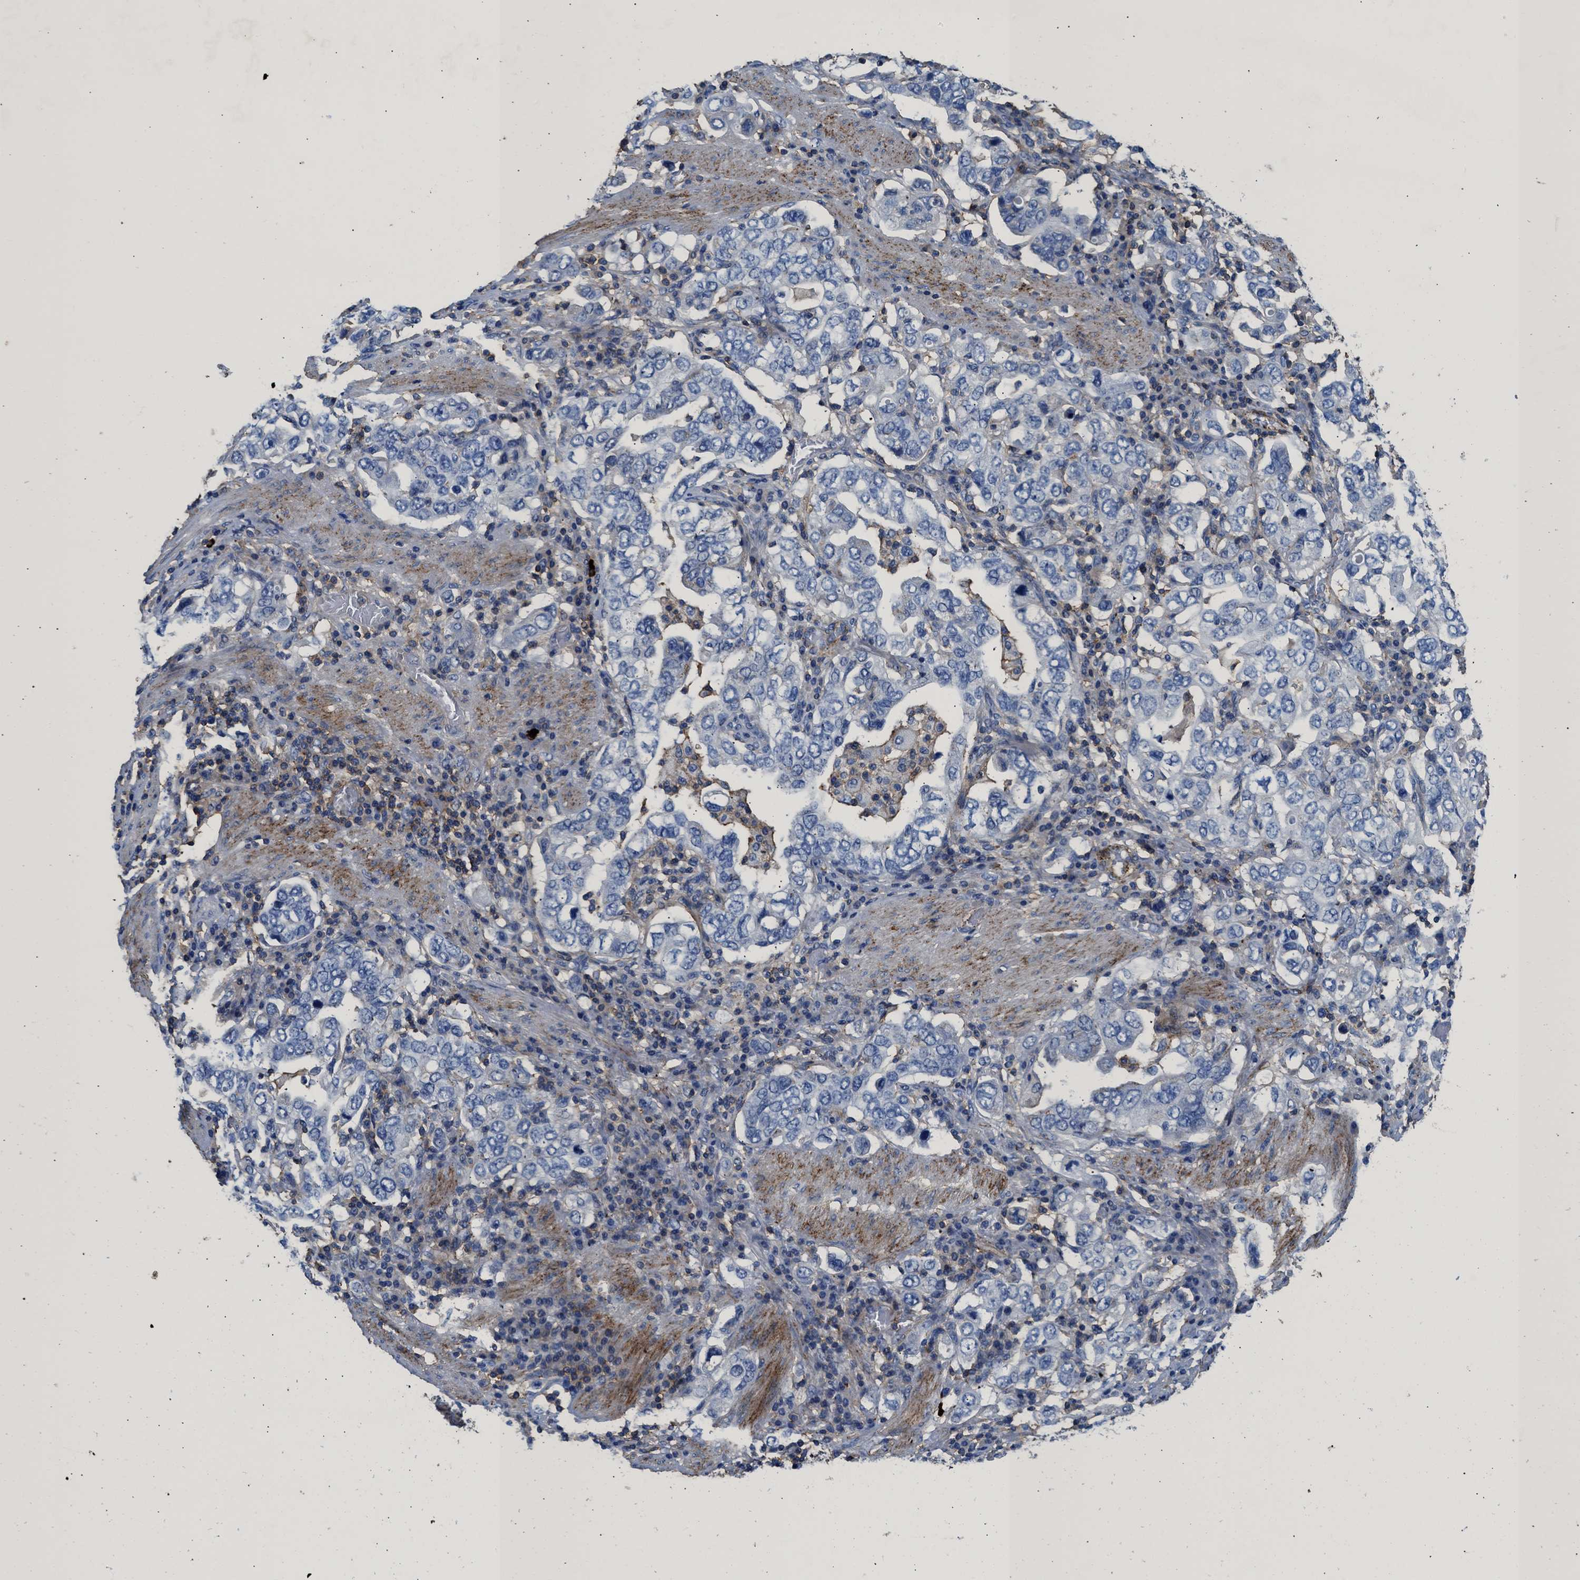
{"staining": {"intensity": "negative", "quantity": "none", "location": "none"}, "tissue": "stomach cancer", "cell_type": "Tumor cells", "image_type": "cancer", "snomed": [{"axis": "morphology", "description": "Adenocarcinoma, NOS"}, {"axis": "topography", "description": "Stomach, upper"}], "caption": "Tumor cells show no significant protein staining in stomach adenocarcinoma.", "gene": "KCNQ4", "patient": {"sex": "male", "age": 62}}